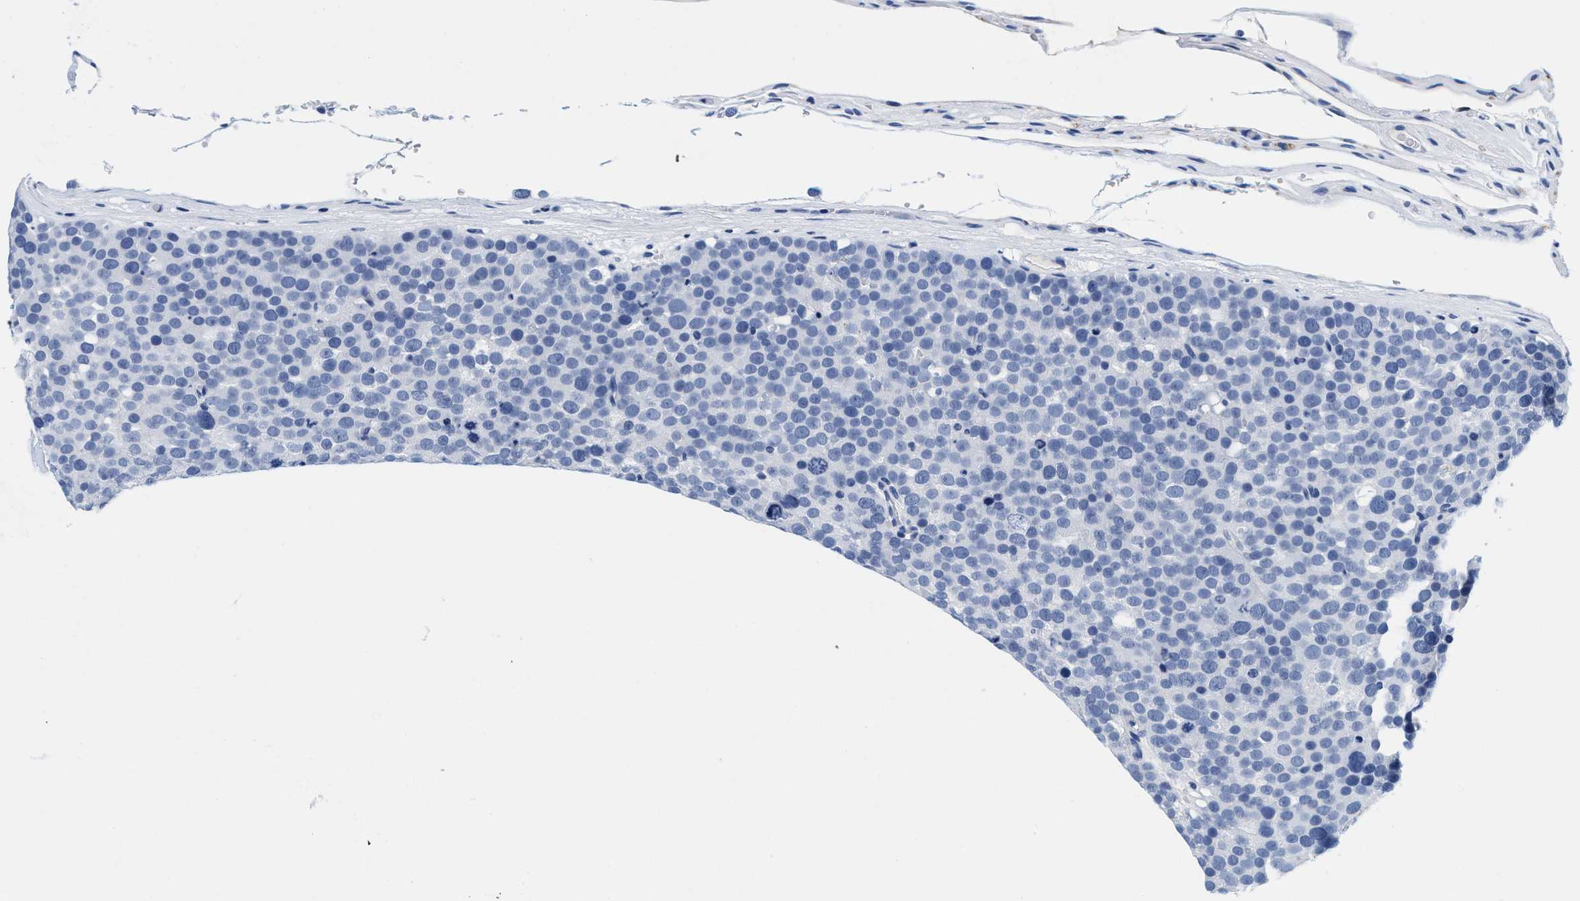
{"staining": {"intensity": "negative", "quantity": "none", "location": "none"}, "tissue": "testis cancer", "cell_type": "Tumor cells", "image_type": "cancer", "snomed": [{"axis": "morphology", "description": "Seminoma, NOS"}, {"axis": "topography", "description": "Testis"}], "caption": "Image shows no significant protein expression in tumor cells of testis cancer (seminoma). (DAB immunohistochemistry, high magnification).", "gene": "TTC3", "patient": {"sex": "male", "age": 71}}